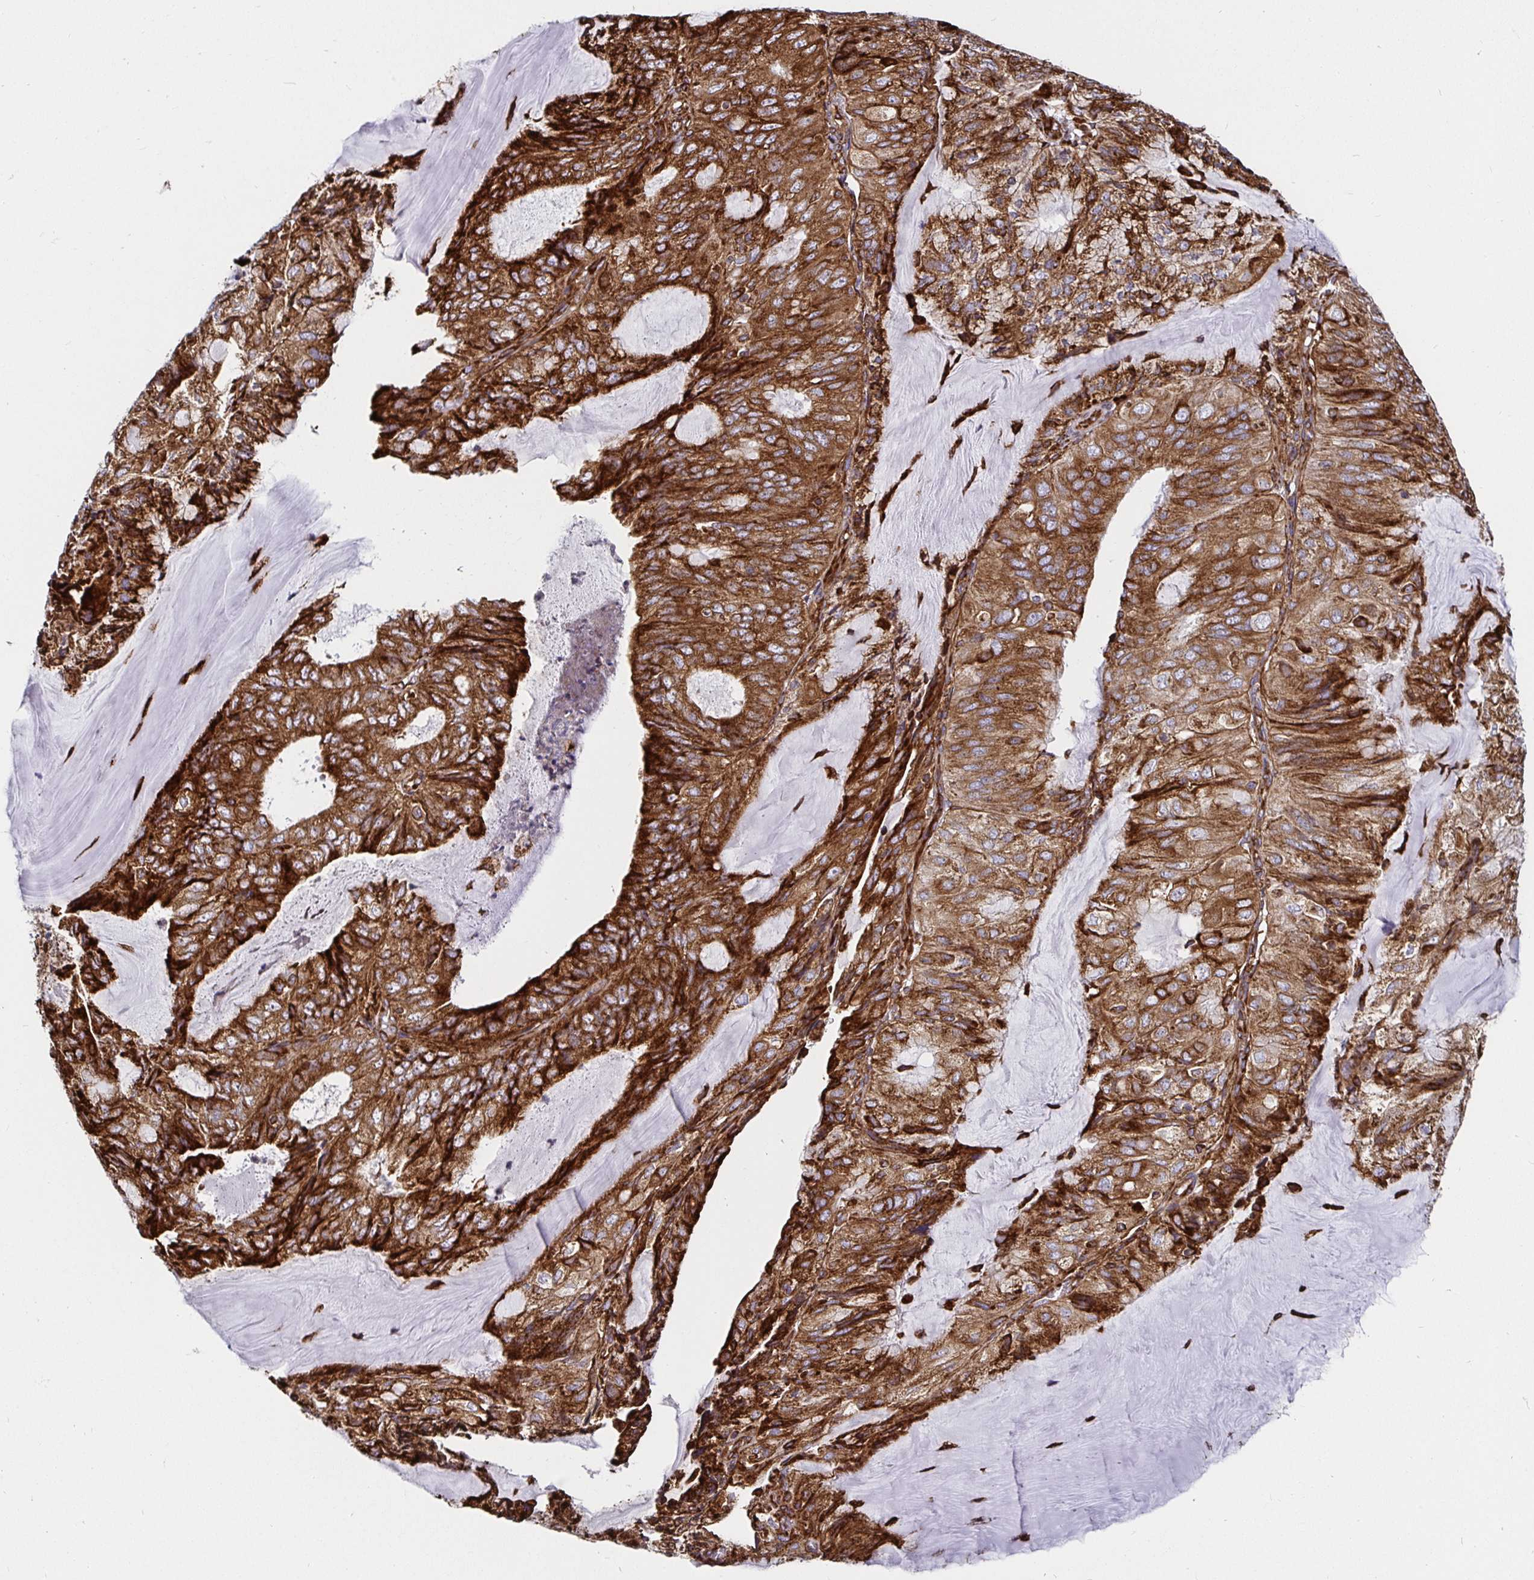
{"staining": {"intensity": "strong", "quantity": ">75%", "location": "cytoplasmic/membranous"}, "tissue": "endometrial cancer", "cell_type": "Tumor cells", "image_type": "cancer", "snomed": [{"axis": "morphology", "description": "Adenocarcinoma, NOS"}, {"axis": "topography", "description": "Endometrium"}], "caption": "Endometrial cancer (adenocarcinoma) stained with immunohistochemistry (IHC) demonstrates strong cytoplasmic/membranous staining in approximately >75% of tumor cells.", "gene": "SMYD3", "patient": {"sex": "female", "age": 81}}